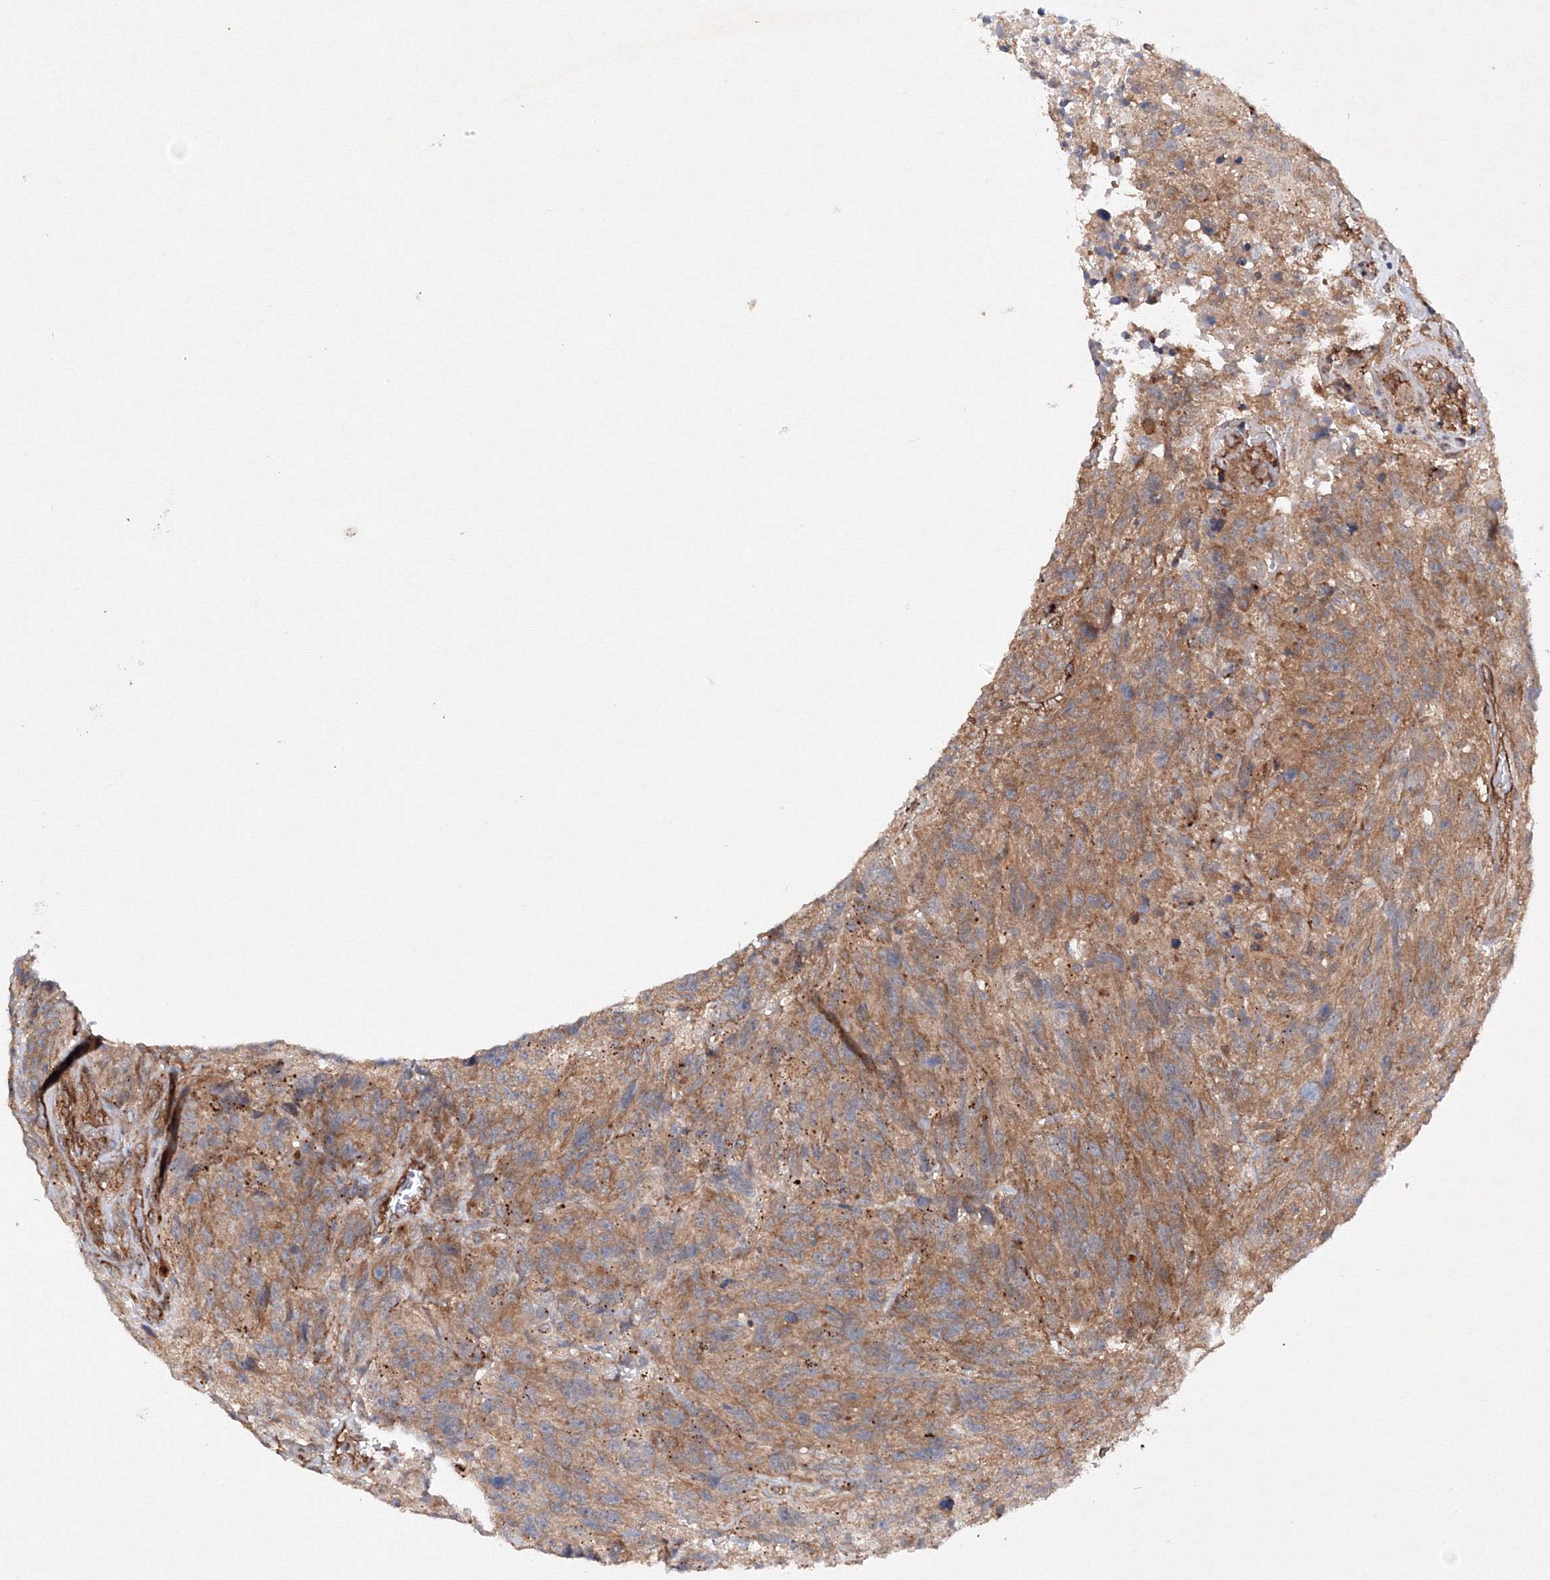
{"staining": {"intensity": "weak", "quantity": "25%-75%", "location": "cytoplasmic/membranous"}, "tissue": "glioma", "cell_type": "Tumor cells", "image_type": "cancer", "snomed": [{"axis": "morphology", "description": "Glioma, malignant, High grade"}, {"axis": "topography", "description": "Brain"}], "caption": "DAB immunohistochemical staining of human malignant high-grade glioma displays weak cytoplasmic/membranous protein positivity in about 25%-75% of tumor cells.", "gene": "DCTD", "patient": {"sex": "male", "age": 69}}